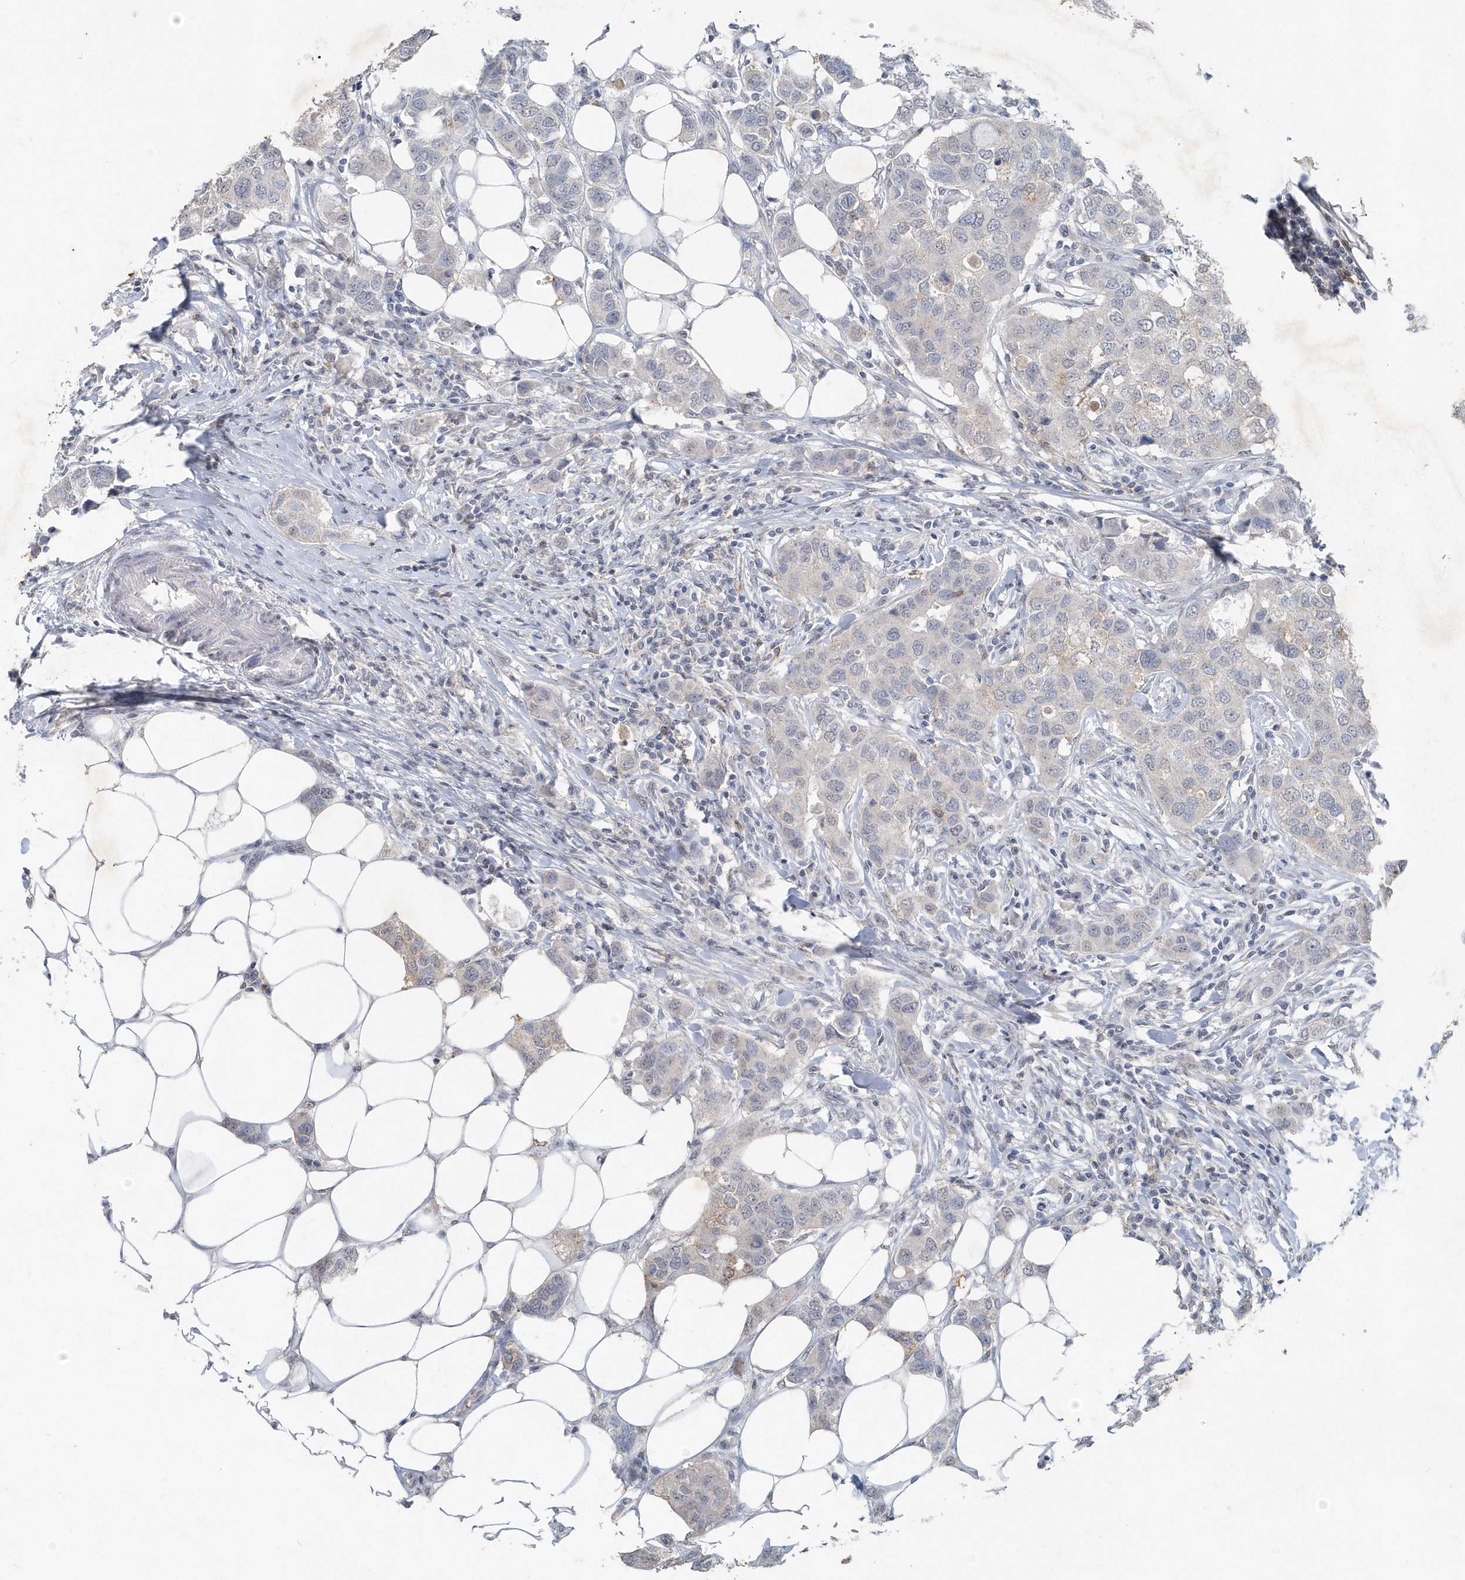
{"staining": {"intensity": "negative", "quantity": "none", "location": "none"}, "tissue": "breast cancer", "cell_type": "Tumor cells", "image_type": "cancer", "snomed": [{"axis": "morphology", "description": "Duct carcinoma"}, {"axis": "topography", "description": "Breast"}], "caption": "Photomicrograph shows no protein expression in tumor cells of breast infiltrating ductal carcinoma tissue.", "gene": "PDCD1", "patient": {"sex": "female", "age": 50}}